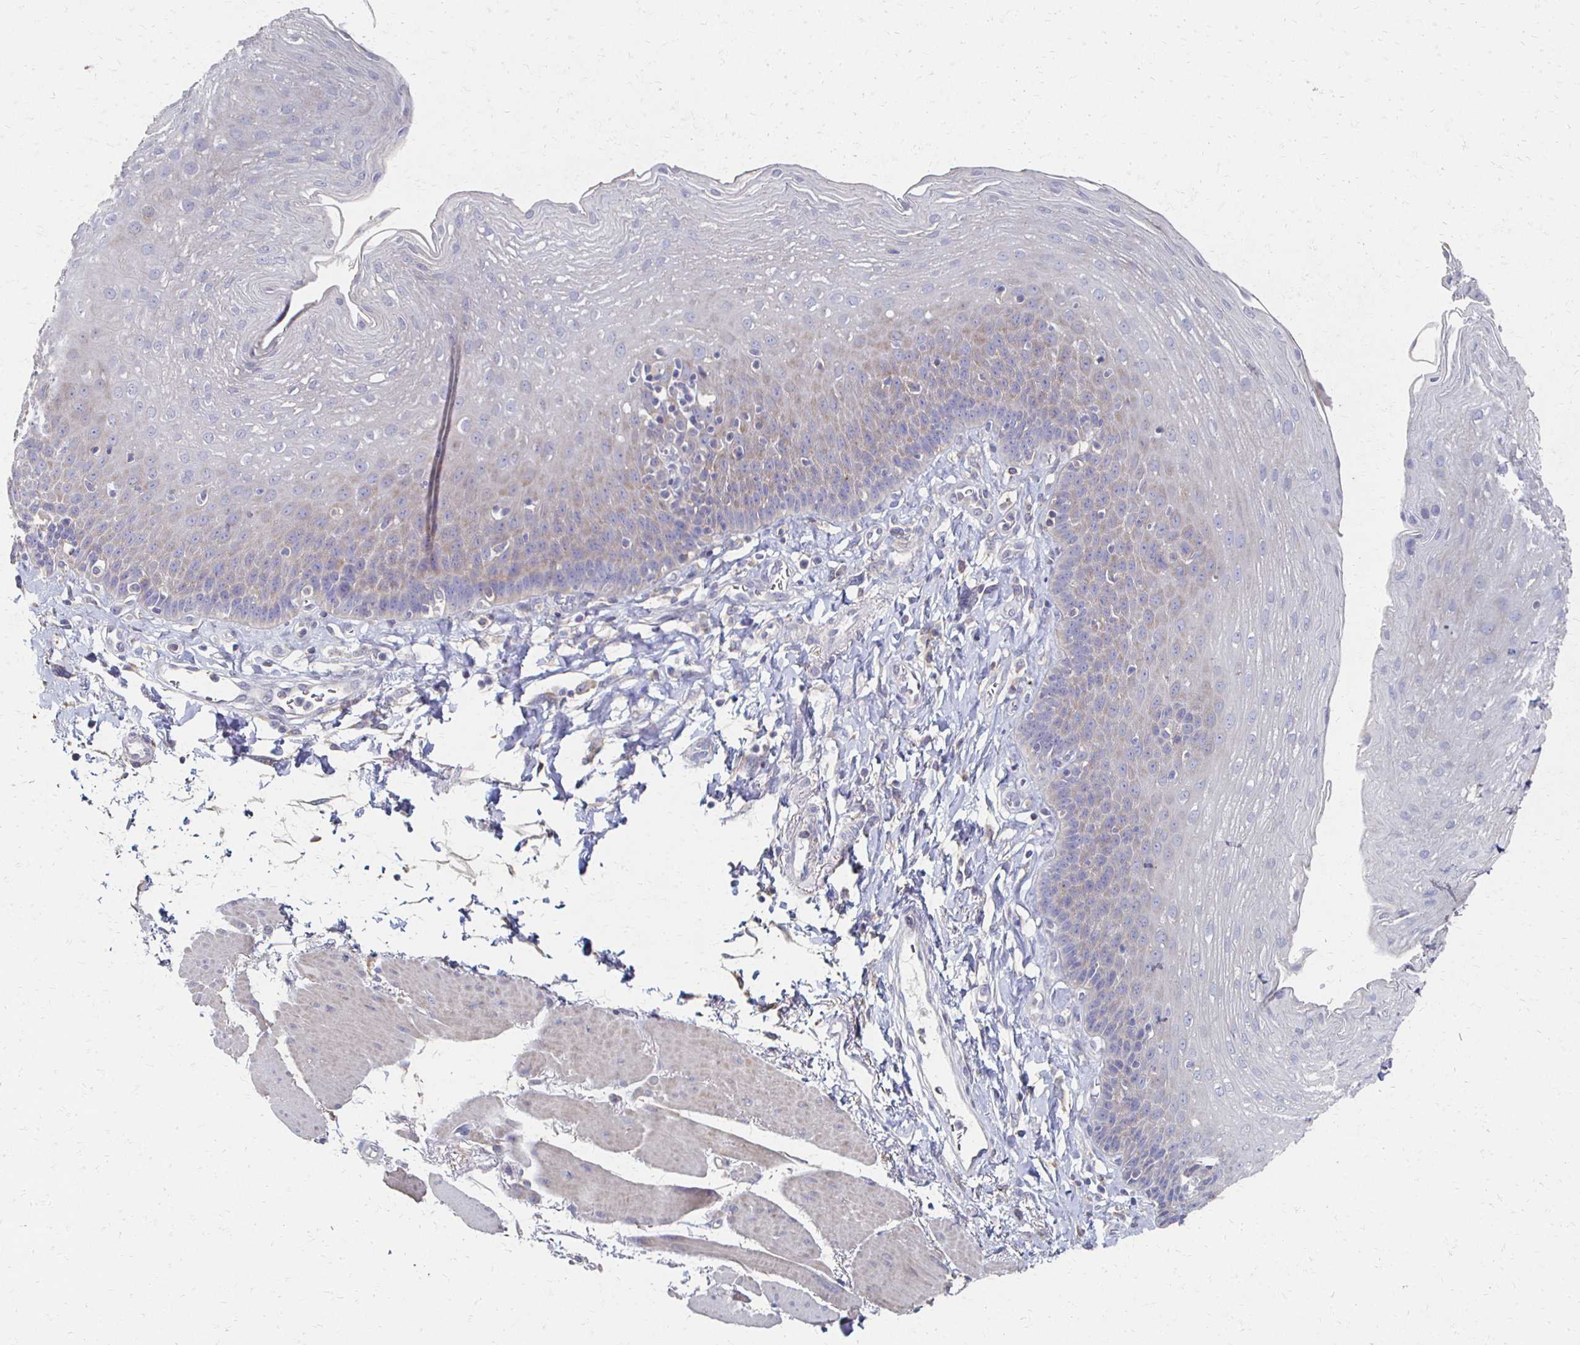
{"staining": {"intensity": "weak", "quantity": "25%-75%", "location": "cytoplasmic/membranous"}, "tissue": "esophagus", "cell_type": "Squamous epithelial cells", "image_type": "normal", "snomed": [{"axis": "morphology", "description": "Normal tissue, NOS"}, {"axis": "topography", "description": "Esophagus"}], "caption": "Esophagus stained for a protein (brown) reveals weak cytoplasmic/membranous positive staining in approximately 25%-75% of squamous epithelial cells.", "gene": "CX3CR1", "patient": {"sex": "female", "age": 81}}